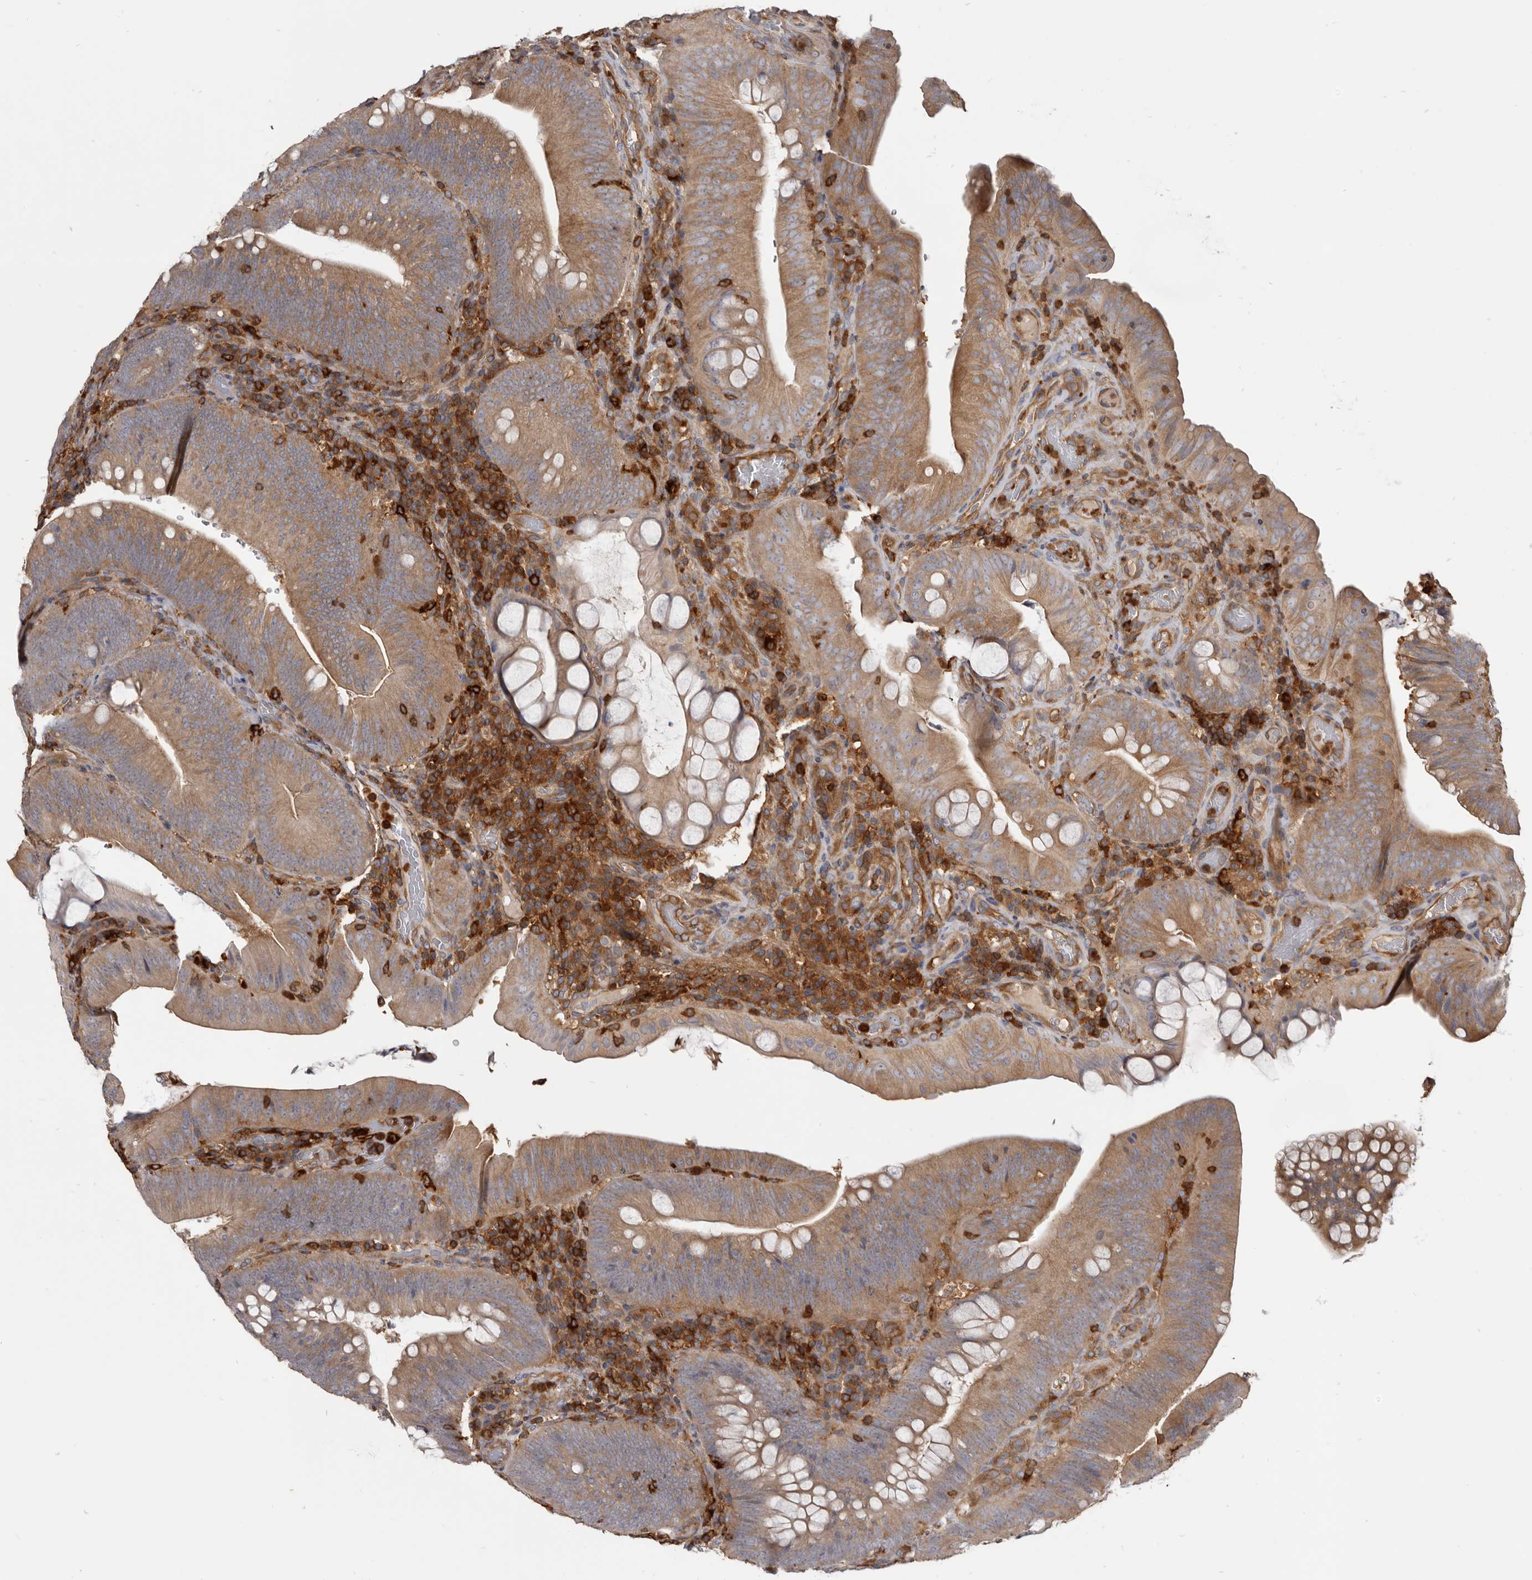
{"staining": {"intensity": "moderate", "quantity": ">75%", "location": "cytoplasmic/membranous"}, "tissue": "colorectal cancer", "cell_type": "Tumor cells", "image_type": "cancer", "snomed": [{"axis": "morphology", "description": "Normal tissue, NOS"}, {"axis": "topography", "description": "Colon"}], "caption": "Tumor cells exhibit moderate cytoplasmic/membranous expression in about >75% of cells in colorectal cancer.", "gene": "CBL", "patient": {"sex": "female", "age": 82}}